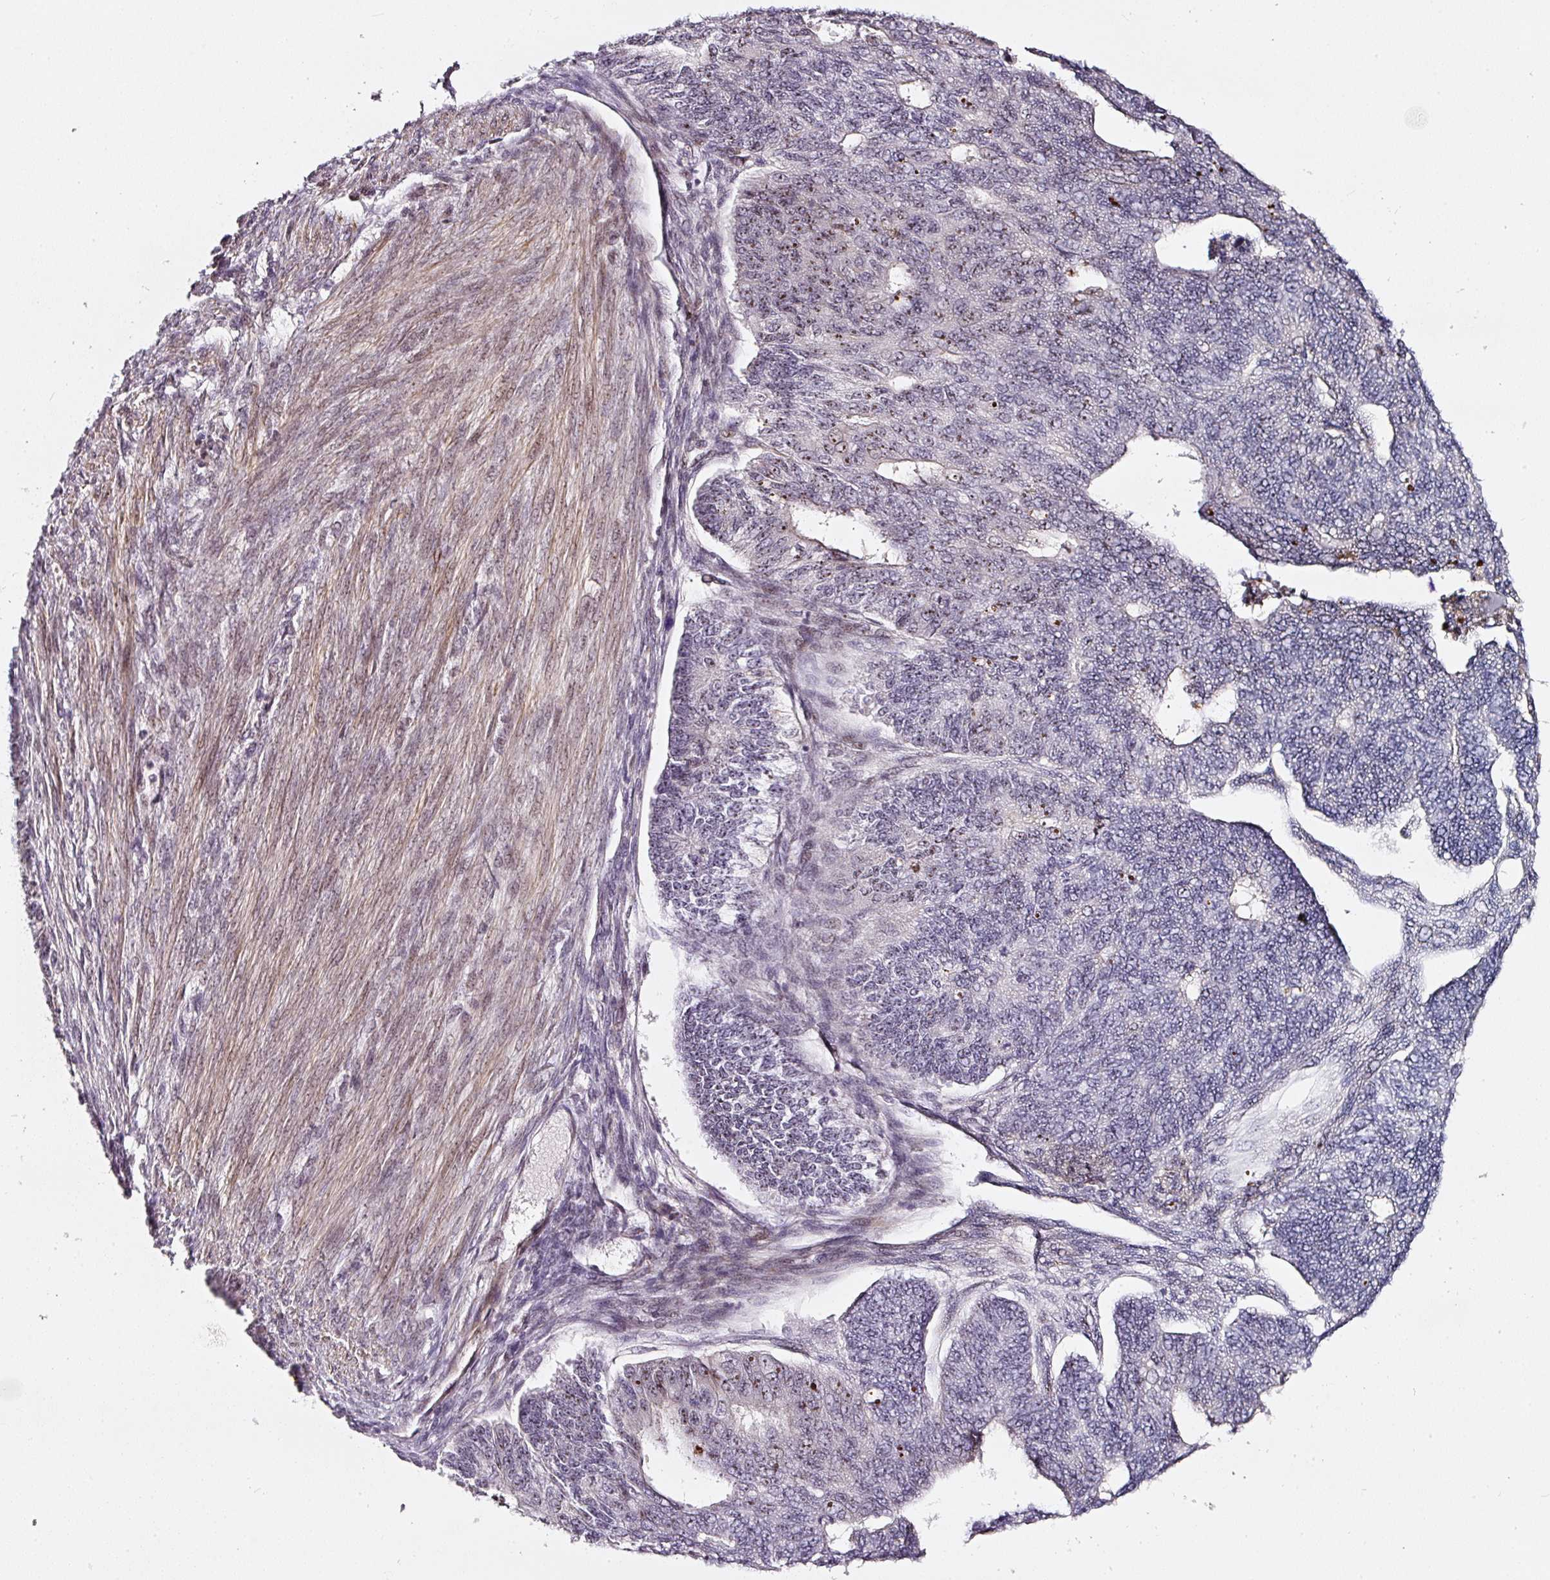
{"staining": {"intensity": "moderate", "quantity": "<25%", "location": "nuclear"}, "tissue": "endometrial cancer", "cell_type": "Tumor cells", "image_type": "cancer", "snomed": [{"axis": "morphology", "description": "Adenocarcinoma, NOS"}, {"axis": "topography", "description": "Endometrium"}], "caption": "IHC of endometrial adenocarcinoma shows low levels of moderate nuclear positivity in about <25% of tumor cells.", "gene": "MXRA8", "patient": {"sex": "female", "age": 32}}